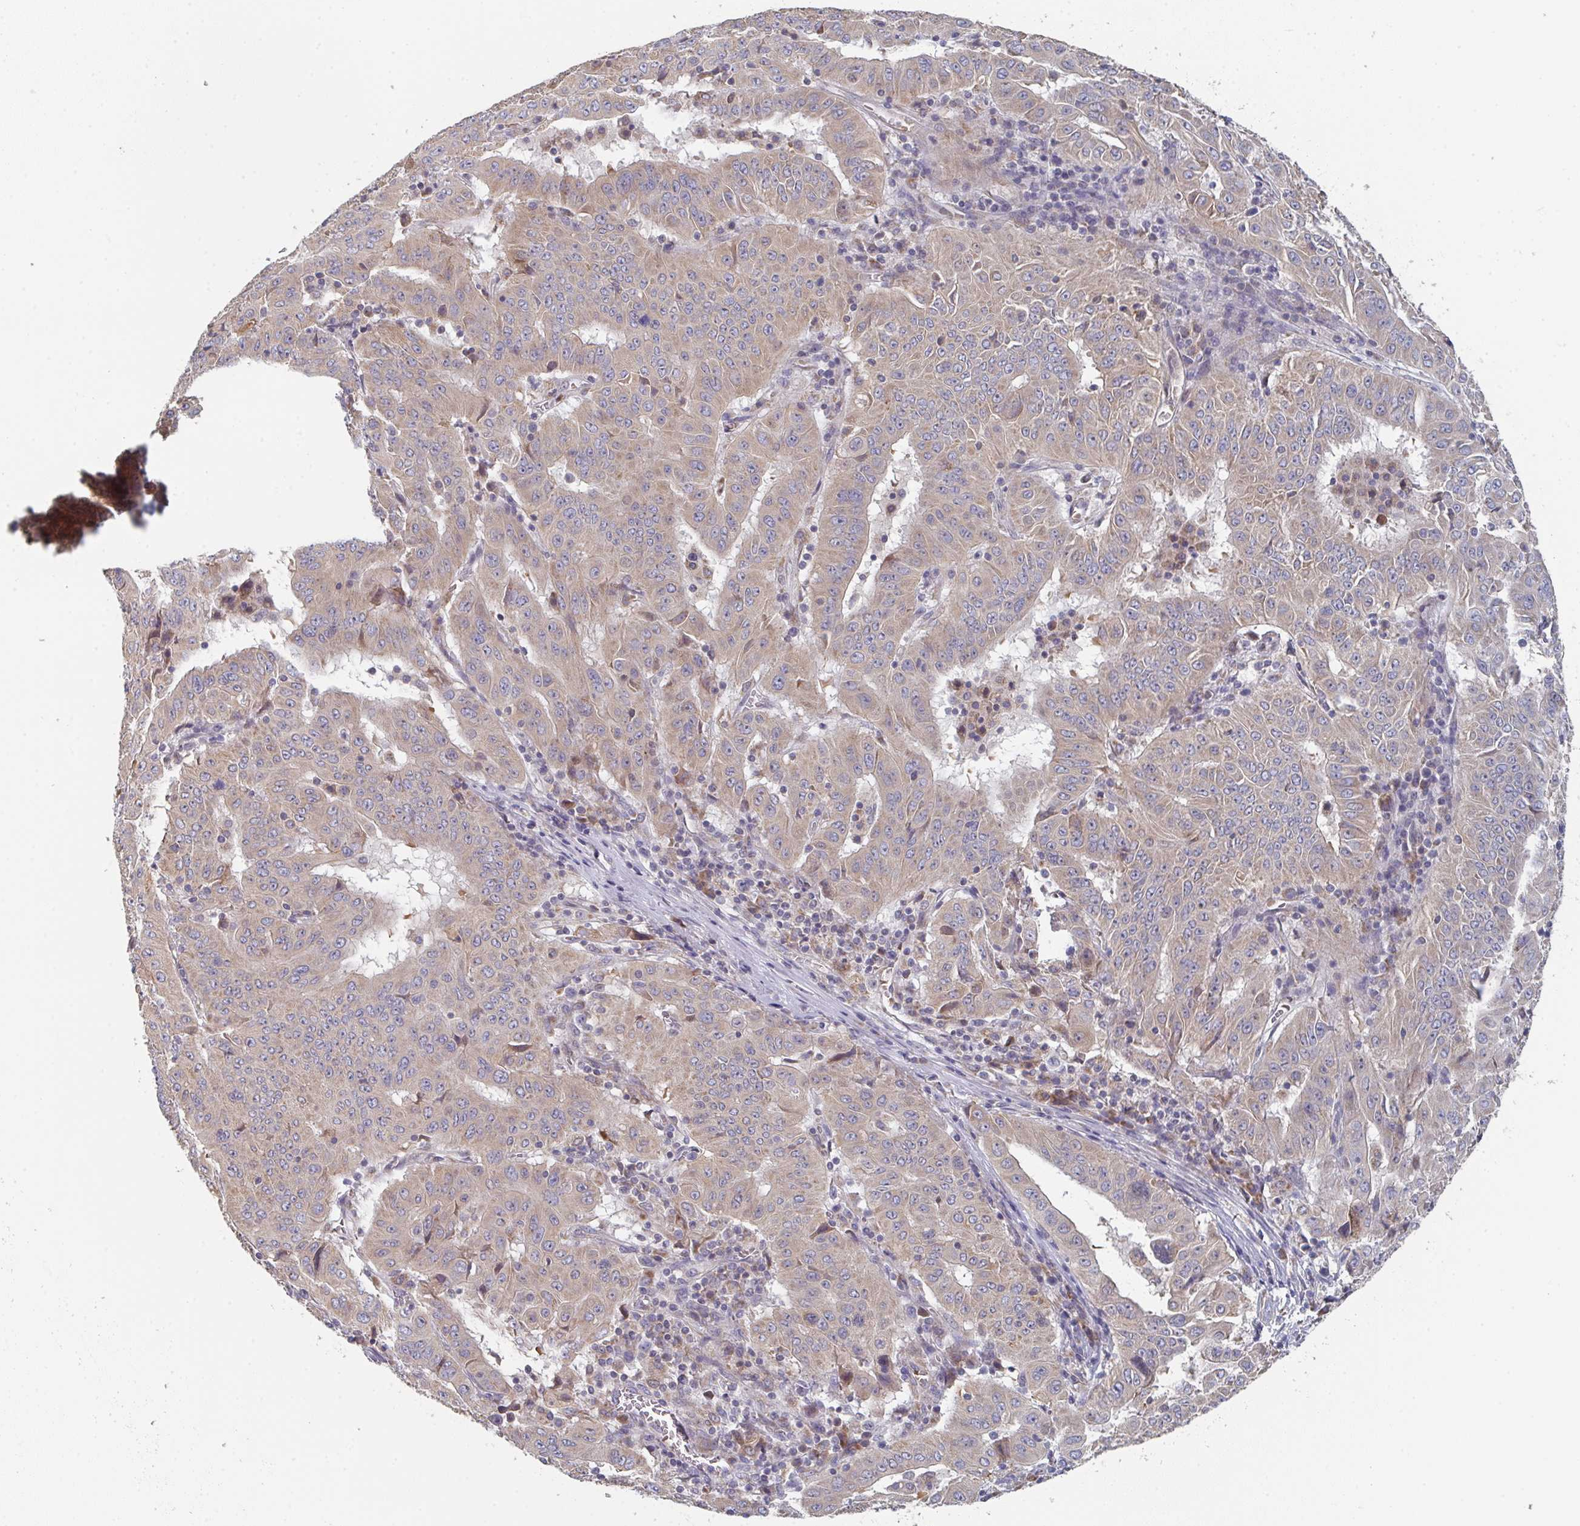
{"staining": {"intensity": "weak", "quantity": ">75%", "location": "cytoplasmic/membranous"}, "tissue": "pancreatic cancer", "cell_type": "Tumor cells", "image_type": "cancer", "snomed": [{"axis": "morphology", "description": "Adenocarcinoma, NOS"}, {"axis": "topography", "description": "Pancreas"}], "caption": "High-power microscopy captured an immunohistochemistry image of pancreatic cancer (adenocarcinoma), revealing weak cytoplasmic/membranous expression in approximately >75% of tumor cells.", "gene": "ELOVL1", "patient": {"sex": "male", "age": 63}}